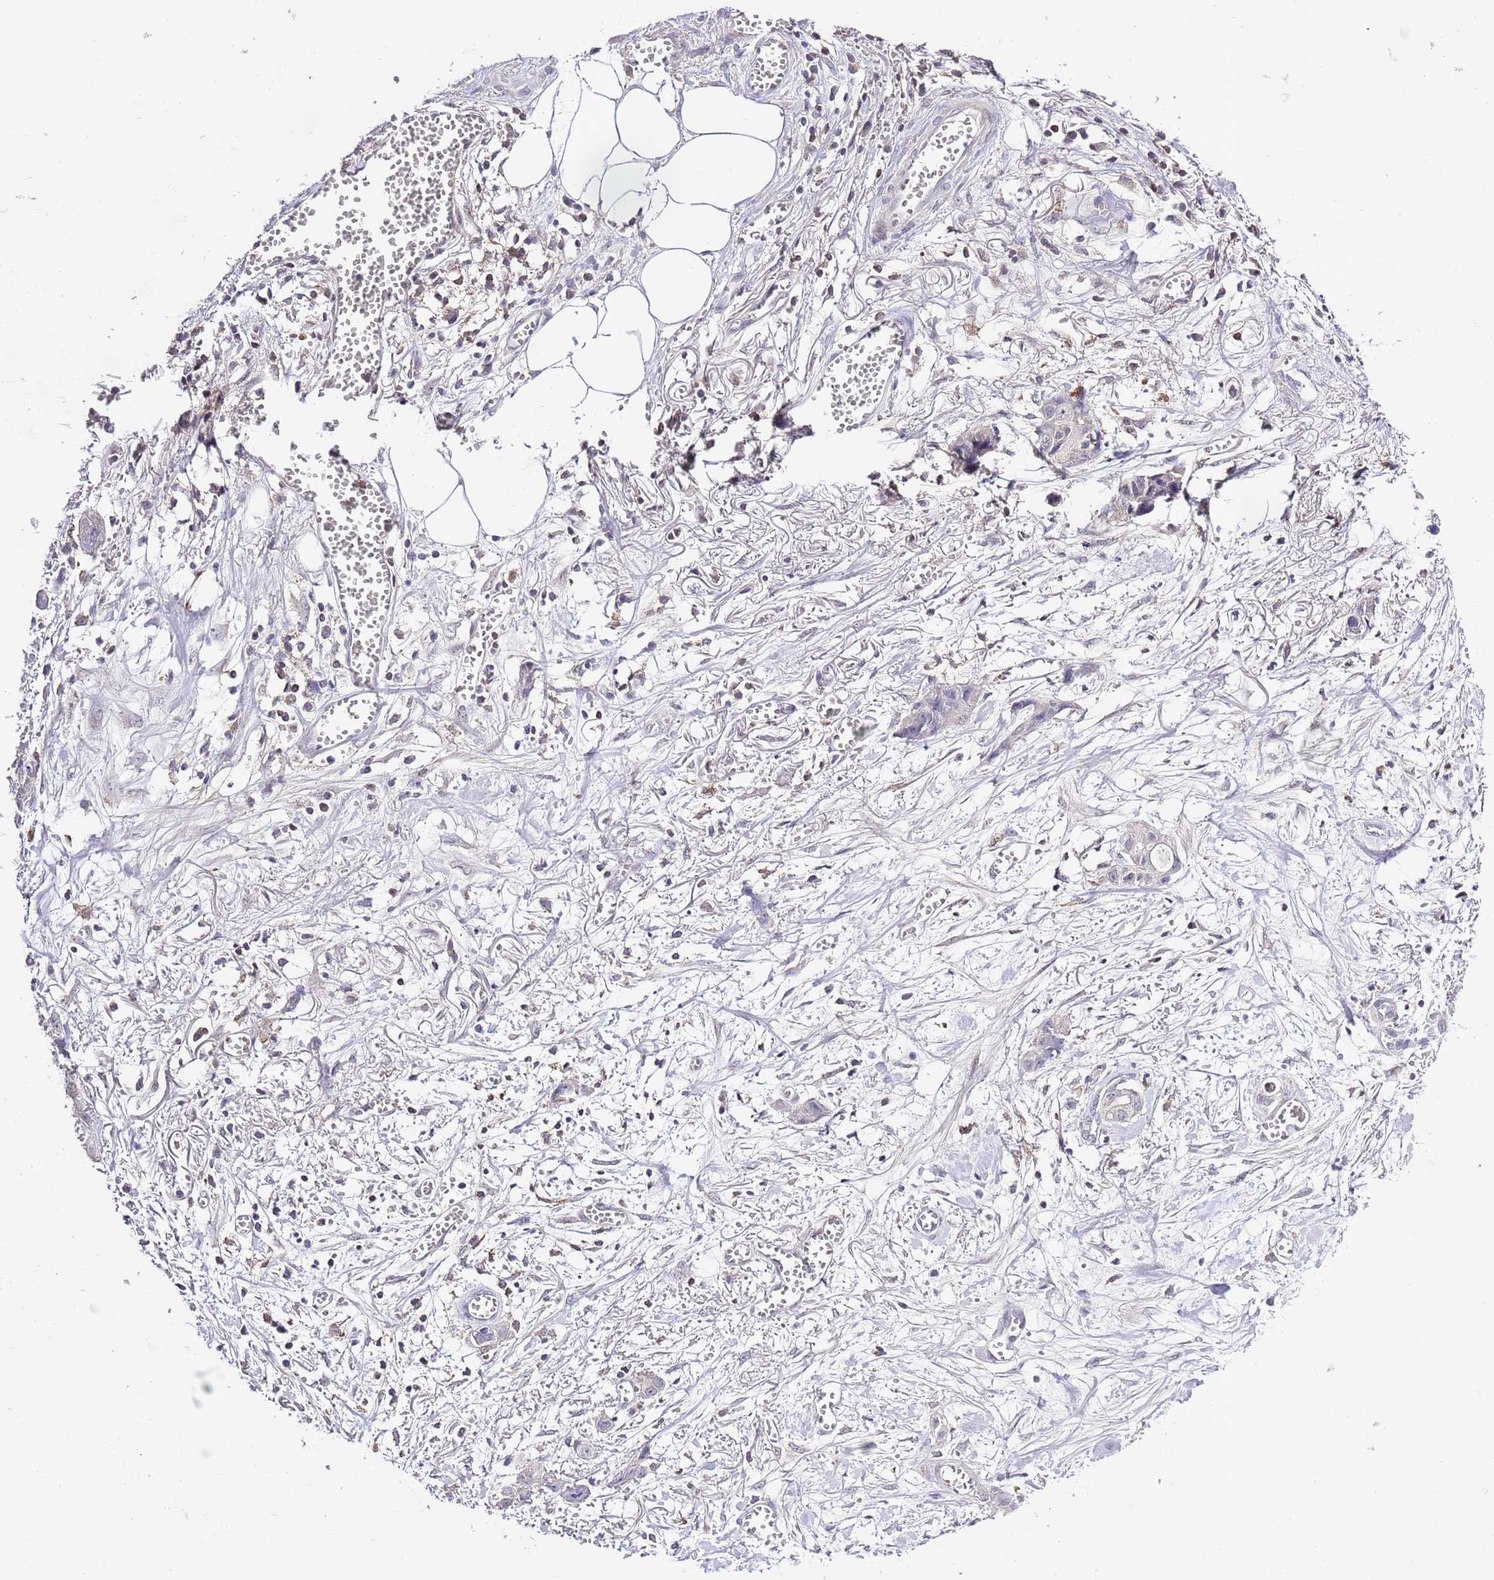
{"staining": {"intensity": "negative", "quantity": "none", "location": "none"}, "tissue": "ovarian cancer", "cell_type": "Tumor cells", "image_type": "cancer", "snomed": [{"axis": "morphology", "description": "Cystadenocarcinoma, mucinous, NOS"}, {"axis": "topography", "description": "Ovary"}], "caption": "This is an IHC photomicrograph of ovarian mucinous cystadenocarcinoma. There is no staining in tumor cells.", "gene": "EFHD1", "patient": {"sex": "female", "age": 70}}